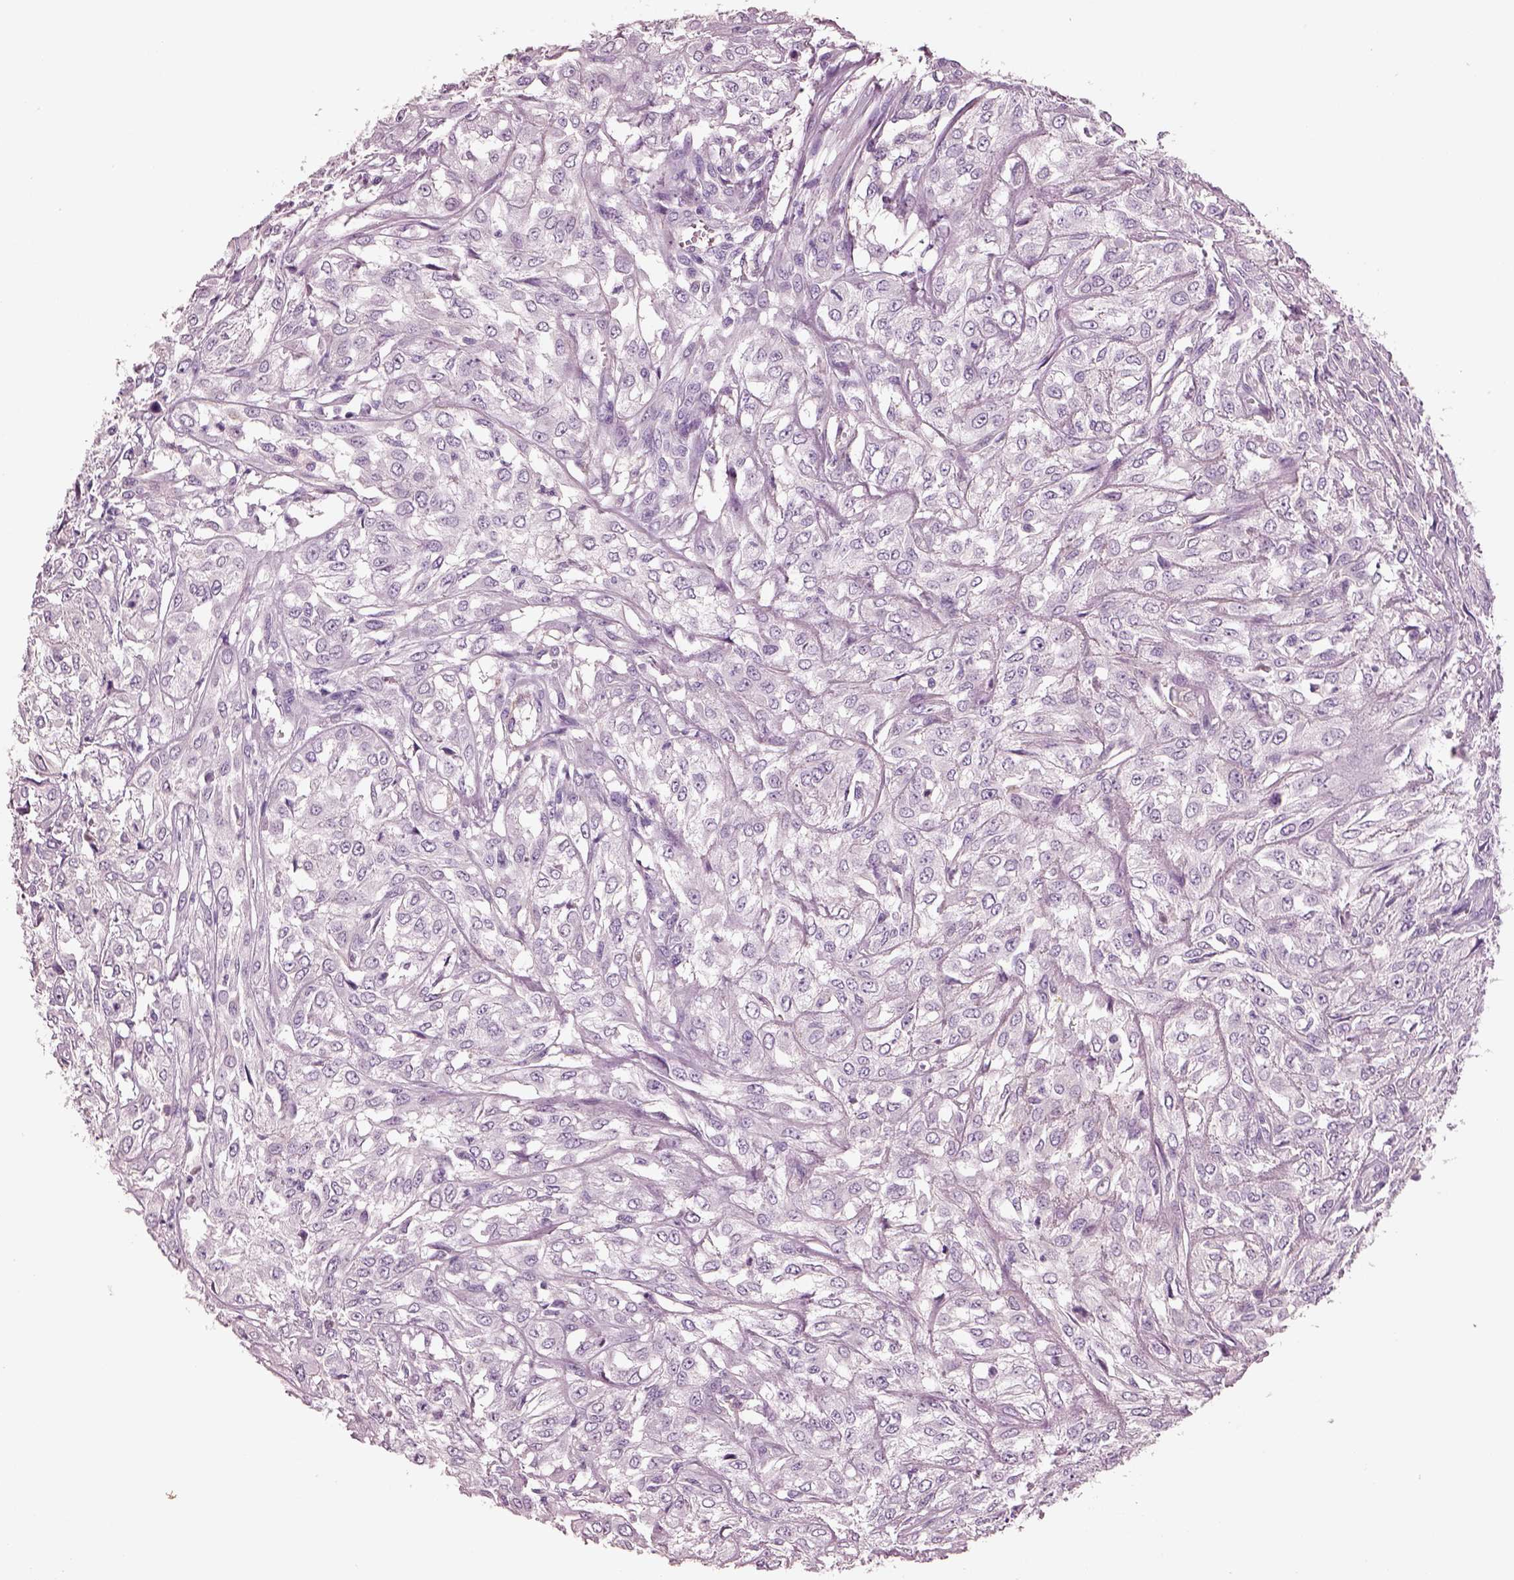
{"staining": {"intensity": "negative", "quantity": "none", "location": "none"}, "tissue": "urothelial cancer", "cell_type": "Tumor cells", "image_type": "cancer", "snomed": [{"axis": "morphology", "description": "Urothelial carcinoma, High grade"}, {"axis": "topography", "description": "Urinary bladder"}], "caption": "This is an immunohistochemistry (IHC) micrograph of human urothelial cancer. There is no positivity in tumor cells.", "gene": "IGLL1", "patient": {"sex": "male", "age": 67}}